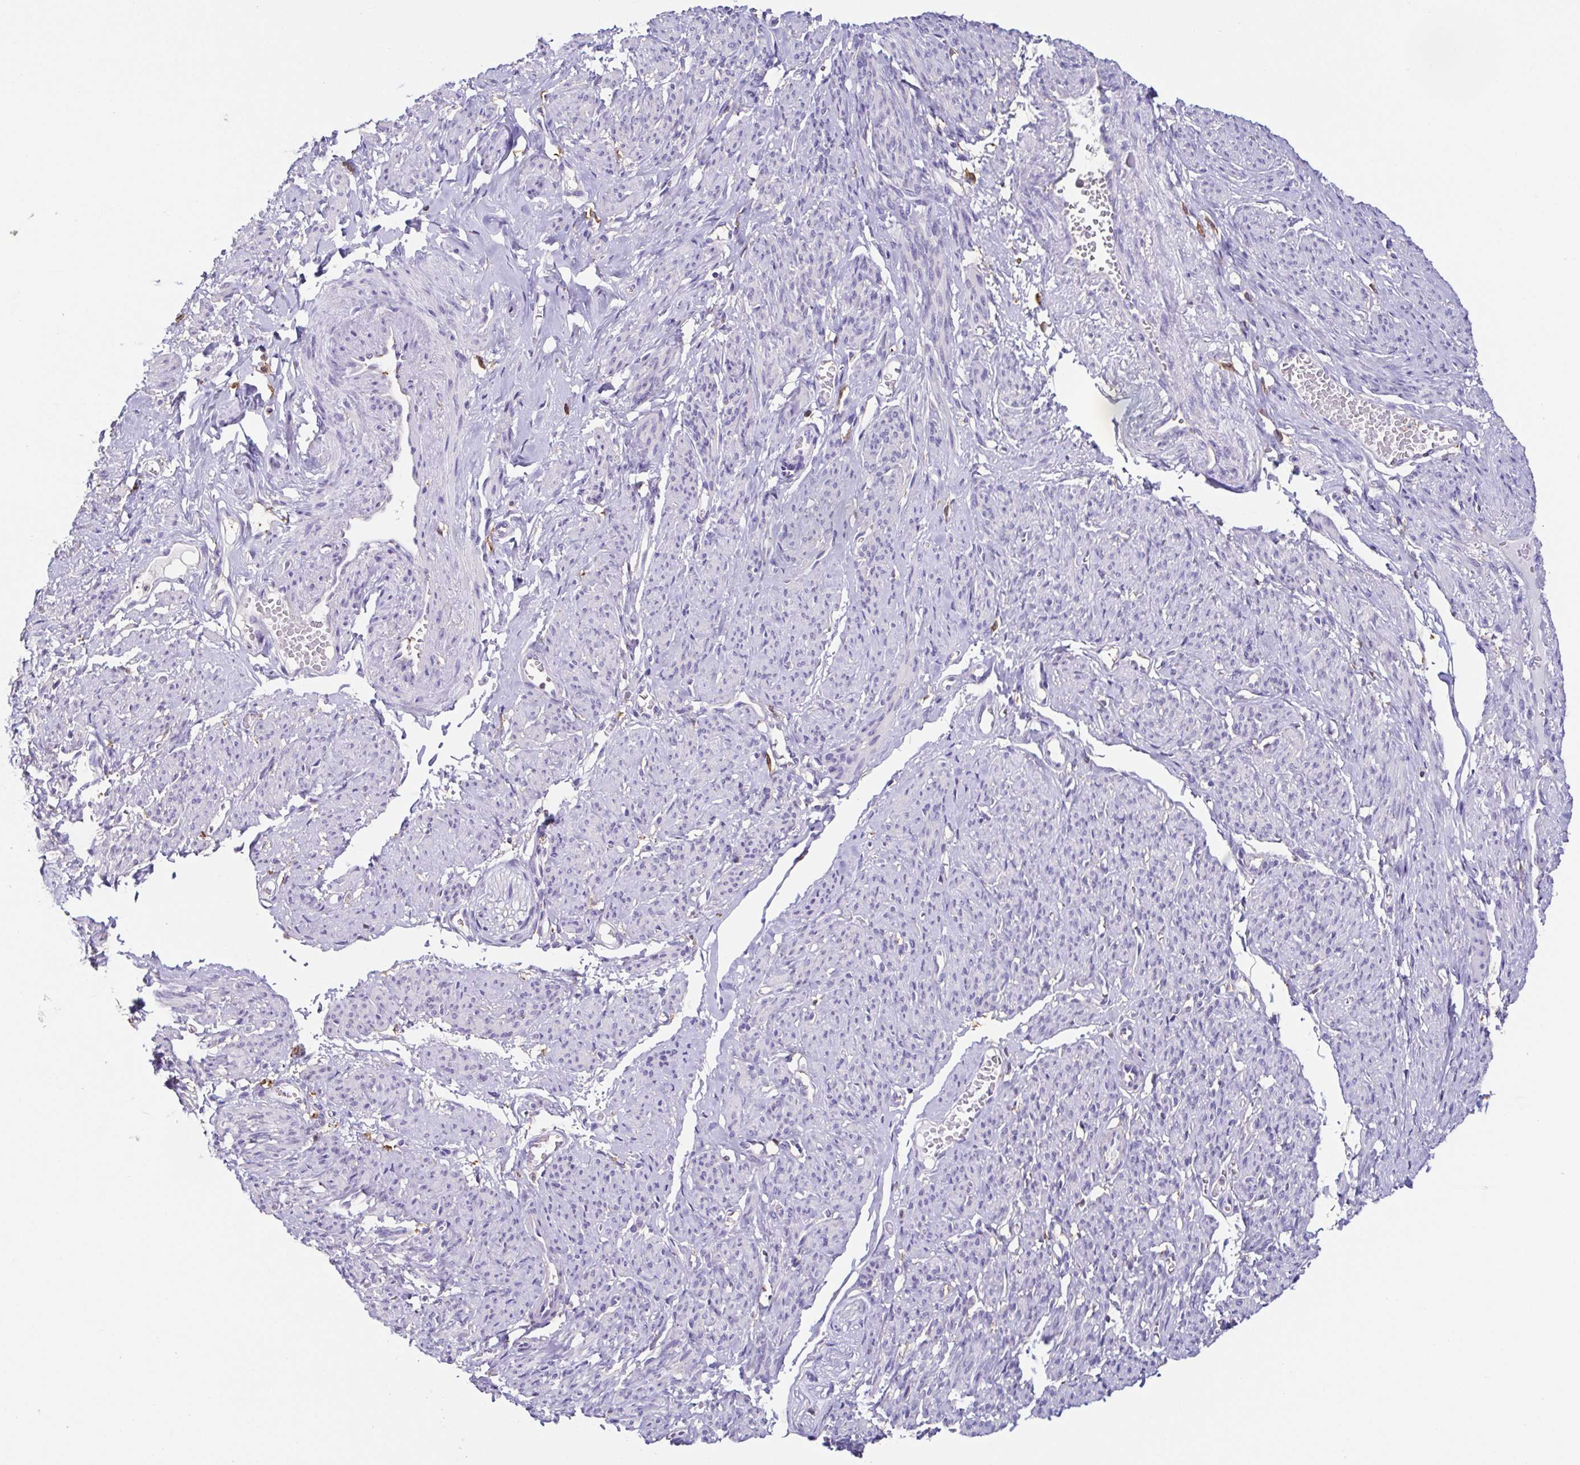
{"staining": {"intensity": "negative", "quantity": "none", "location": "none"}, "tissue": "smooth muscle", "cell_type": "Smooth muscle cells", "image_type": "normal", "snomed": [{"axis": "morphology", "description": "Normal tissue, NOS"}, {"axis": "topography", "description": "Smooth muscle"}], "caption": "DAB immunohistochemical staining of benign human smooth muscle exhibits no significant expression in smooth muscle cells.", "gene": "ANXA10", "patient": {"sex": "female", "age": 65}}